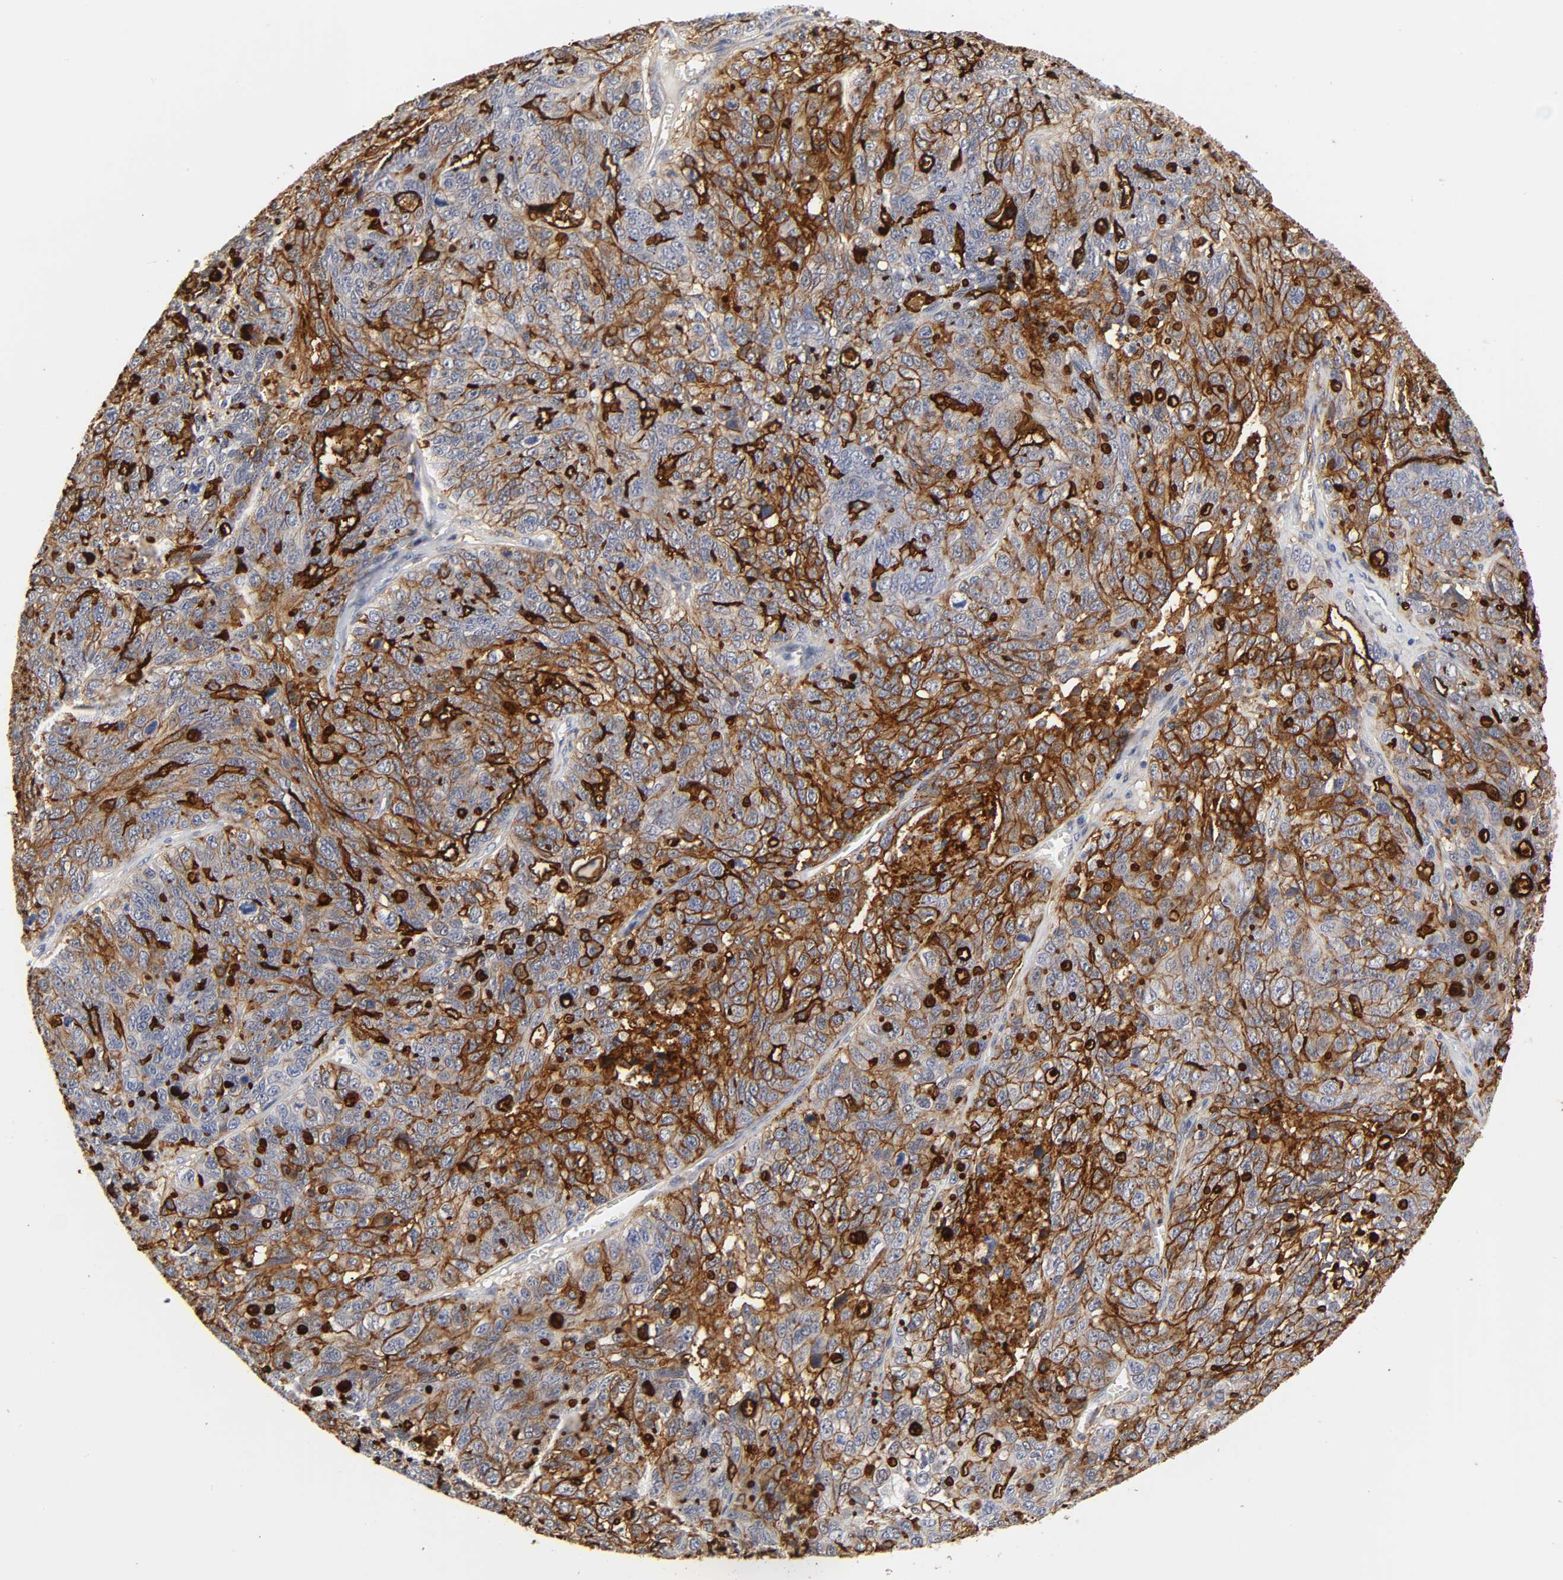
{"staining": {"intensity": "strong", "quantity": ">75%", "location": "cytoplasmic/membranous"}, "tissue": "ovarian cancer", "cell_type": "Tumor cells", "image_type": "cancer", "snomed": [{"axis": "morphology", "description": "Cystadenocarcinoma, serous, NOS"}, {"axis": "topography", "description": "Ovary"}], "caption": "Ovarian cancer (serous cystadenocarcinoma) was stained to show a protein in brown. There is high levels of strong cytoplasmic/membranous positivity in approximately >75% of tumor cells.", "gene": "ICAM1", "patient": {"sex": "female", "age": 71}}